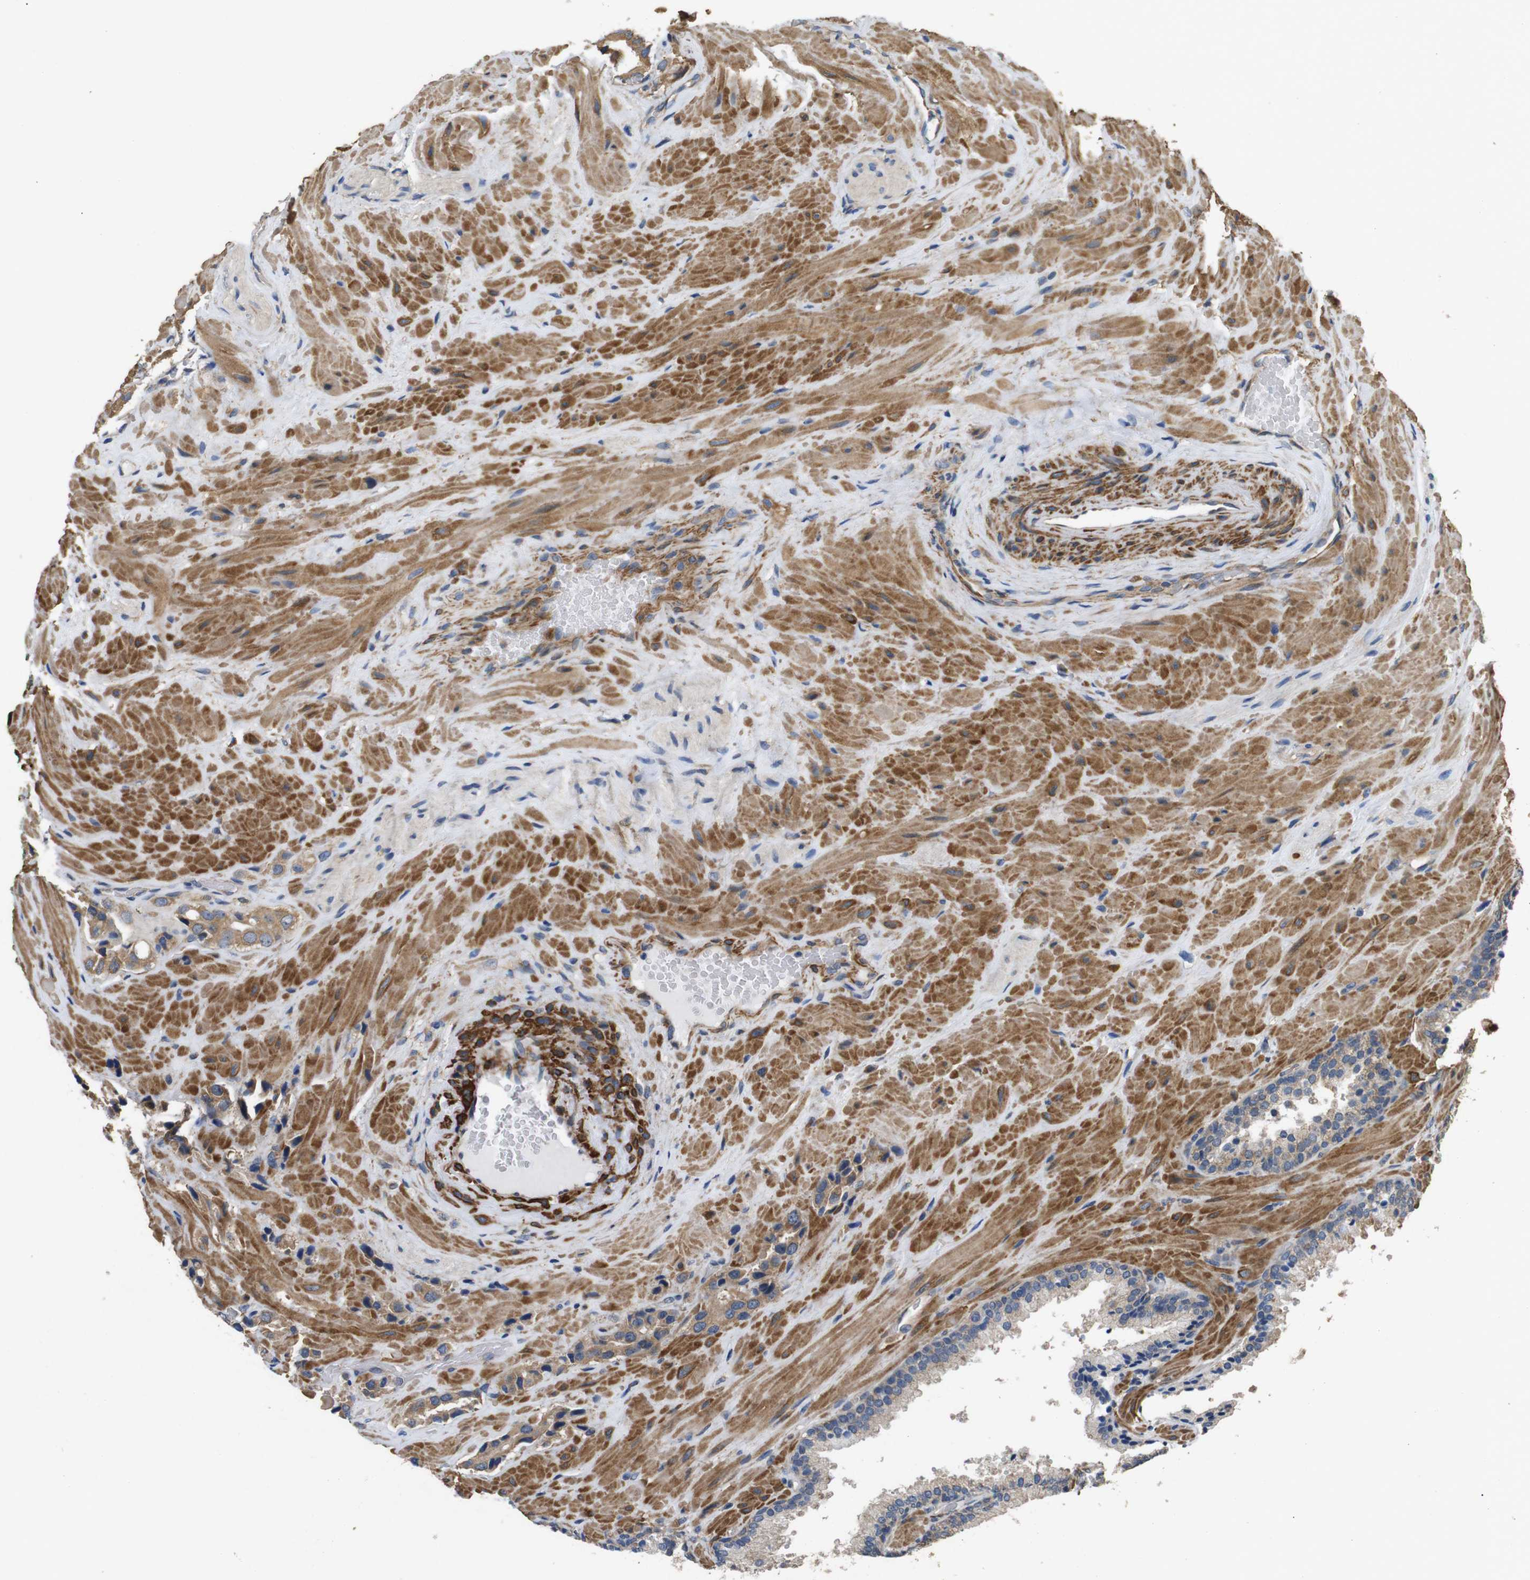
{"staining": {"intensity": "weak", "quantity": ">75%", "location": "cytoplasmic/membranous"}, "tissue": "prostate cancer", "cell_type": "Tumor cells", "image_type": "cancer", "snomed": [{"axis": "morphology", "description": "Adenocarcinoma, High grade"}, {"axis": "topography", "description": "Prostate"}], "caption": "Immunohistochemistry (IHC) (DAB) staining of human prostate cancer (adenocarcinoma (high-grade)) exhibits weak cytoplasmic/membranous protein positivity in about >75% of tumor cells.", "gene": "BNIP3", "patient": {"sex": "male", "age": 64}}